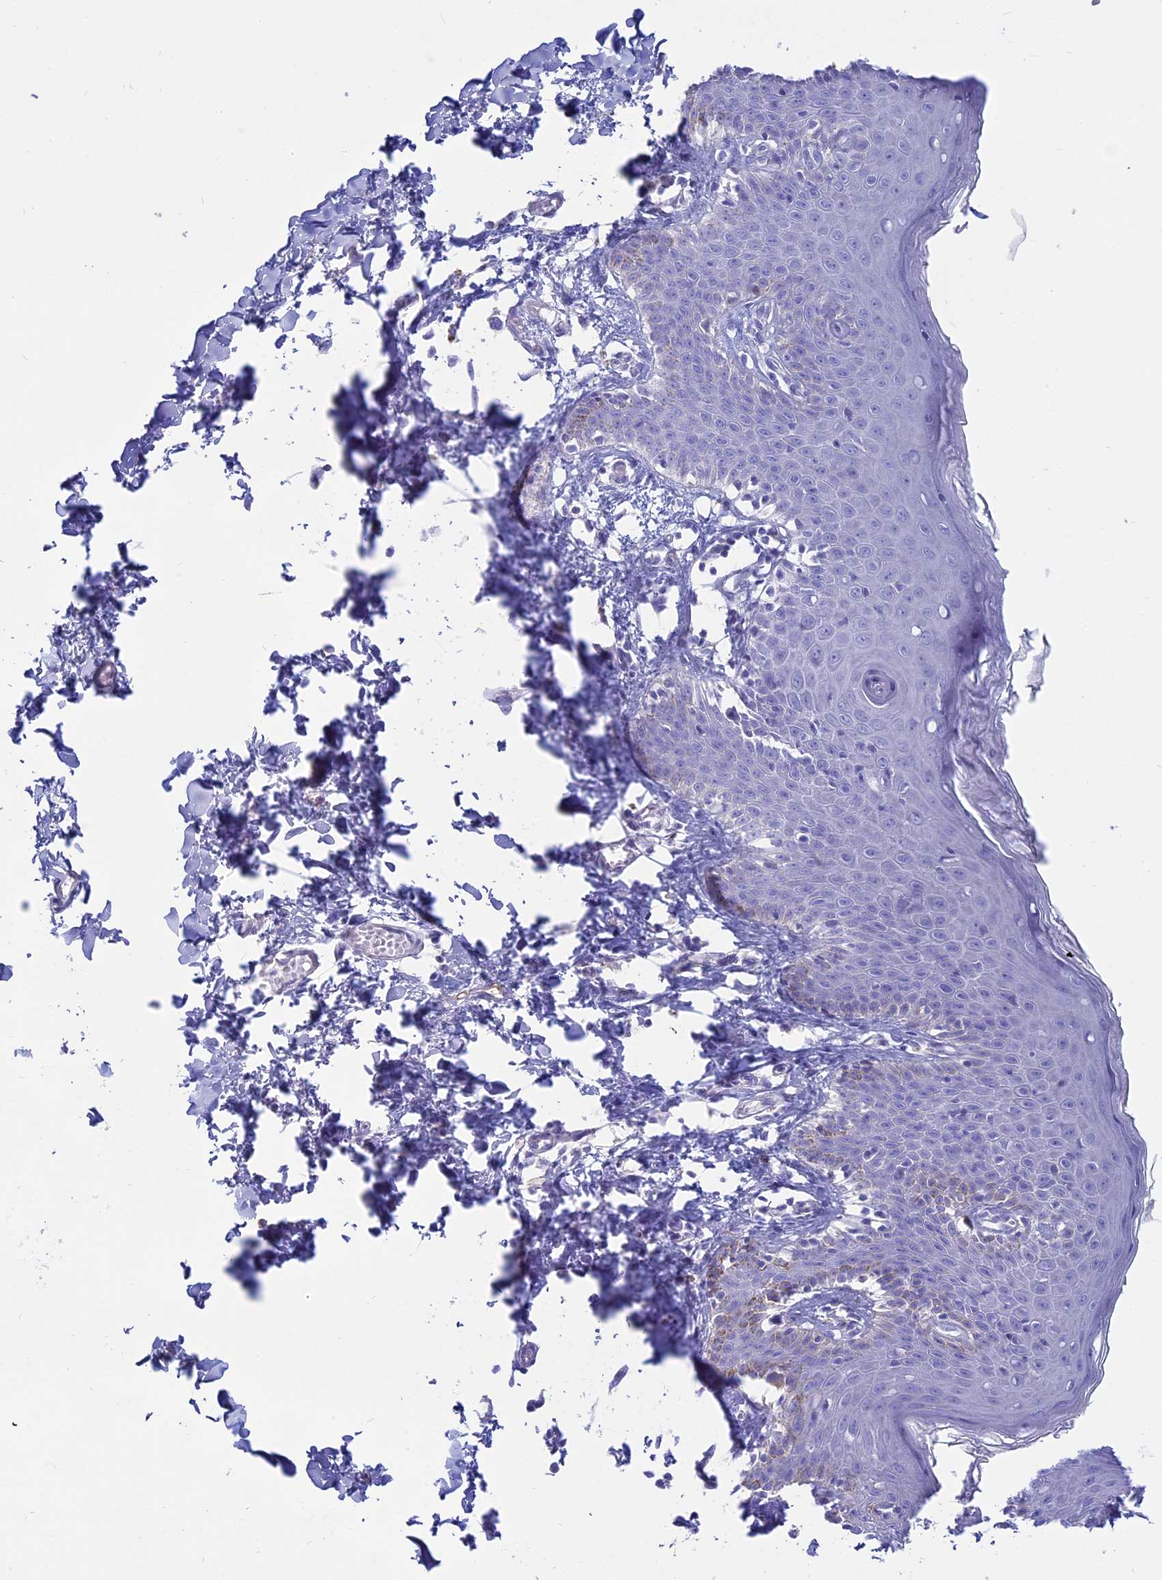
{"staining": {"intensity": "weak", "quantity": "<25%", "location": "cytoplasmic/membranous"}, "tissue": "skin", "cell_type": "Epidermal cells", "image_type": "normal", "snomed": [{"axis": "morphology", "description": "Normal tissue, NOS"}, {"axis": "topography", "description": "Vulva"}], "caption": "The immunohistochemistry (IHC) photomicrograph has no significant positivity in epidermal cells of skin. (DAB (3,3'-diaminobenzidine) immunohistochemistry visualized using brightfield microscopy, high magnification).", "gene": "OR2AE1", "patient": {"sex": "female", "age": 66}}